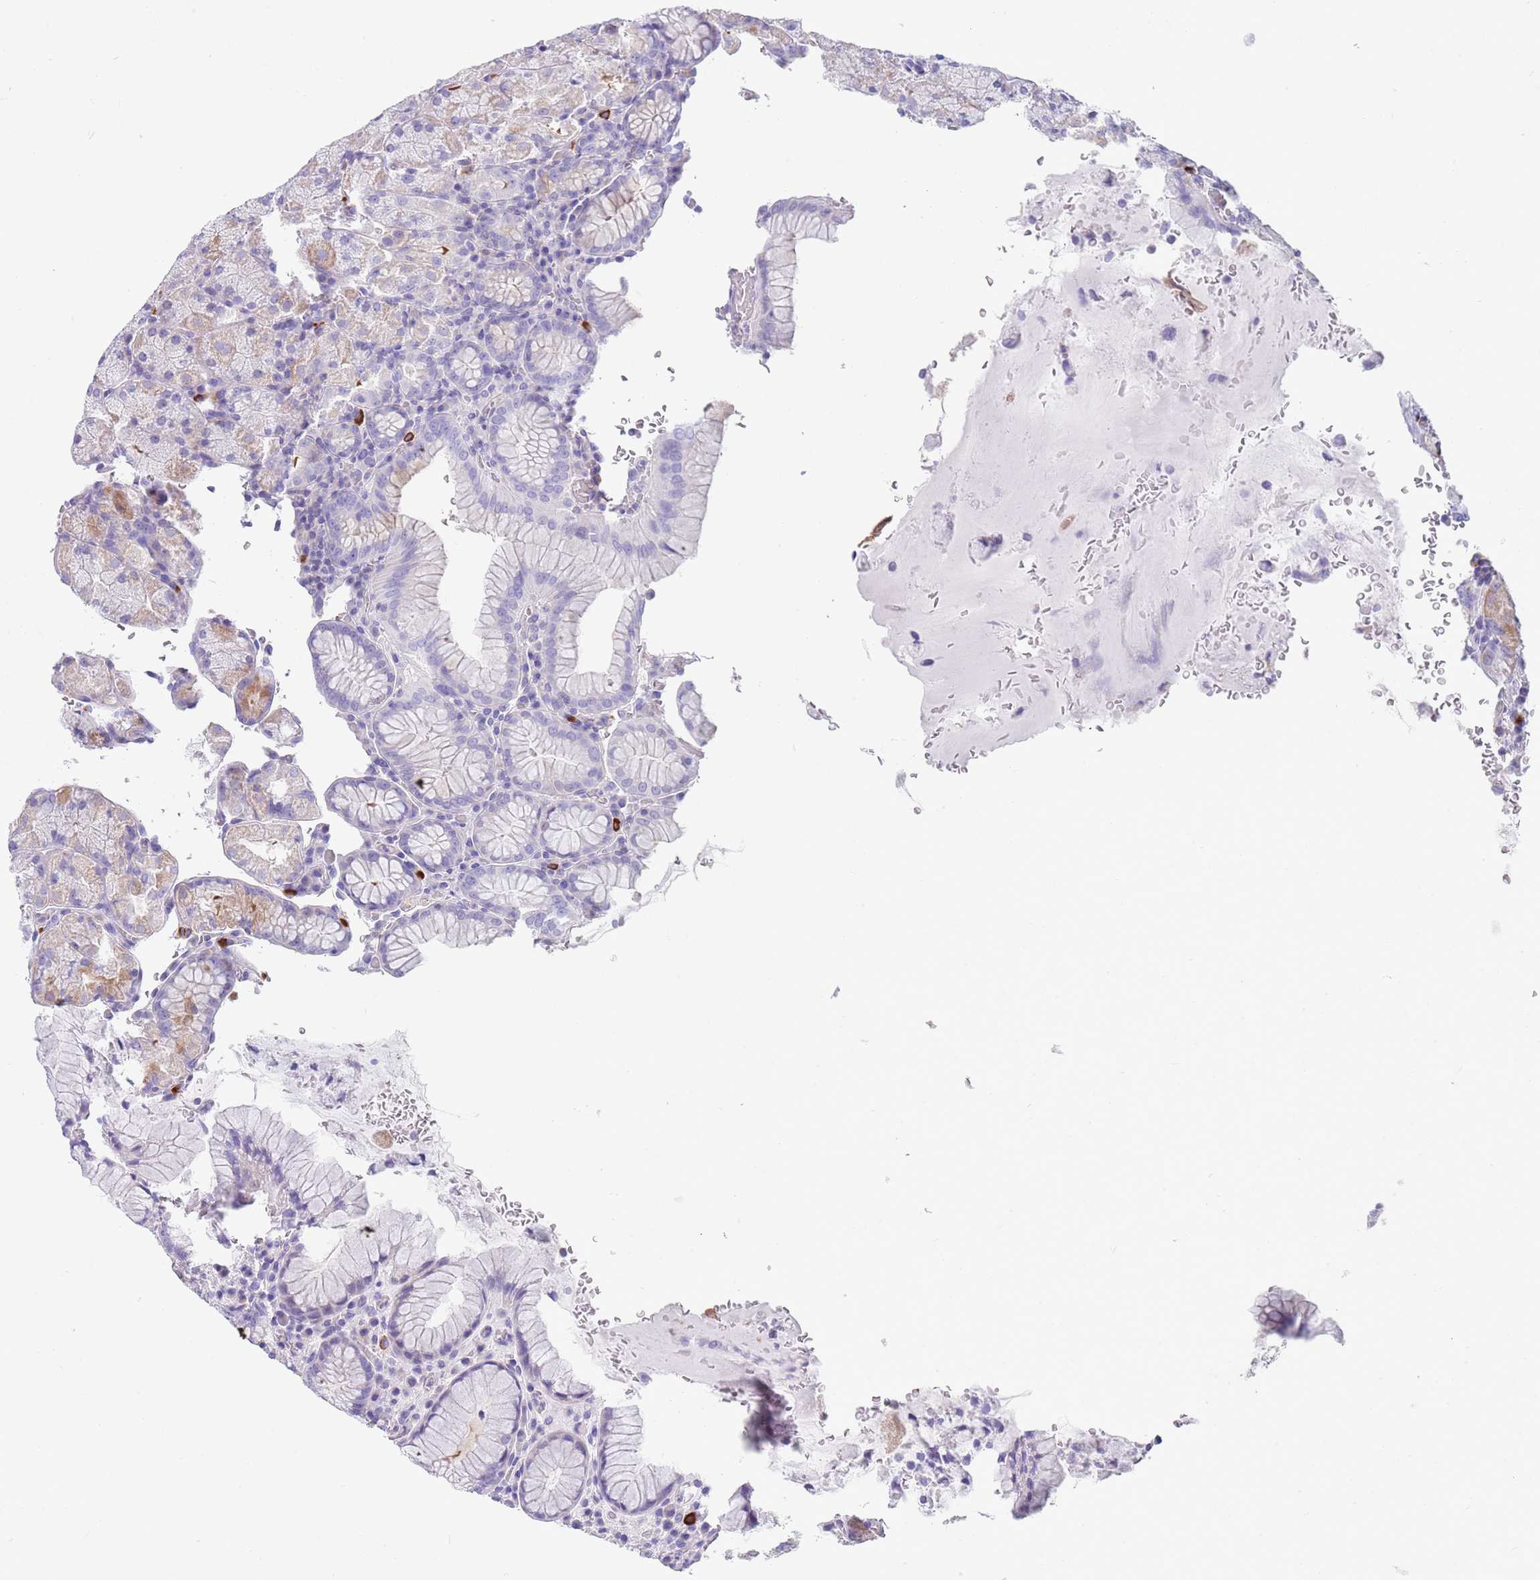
{"staining": {"intensity": "moderate", "quantity": "<25%", "location": "cytoplasmic/membranous"}, "tissue": "stomach", "cell_type": "Glandular cells", "image_type": "normal", "snomed": [{"axis": "morphology", "description": "Normal tissue, NOS"}, {"axis": "topography", "description": "Stomach, upper"}, {"axis": "topography", "description": "Stomach, lower"}], "caption": "Protein staining shows moderate cytoplasmic/membranous expression in approximately <25% of glandular cells in unremarkable stomach. Immunohistochemistry (ihc) stains the protein in brown and the nuclei are stained blue.", "gene": "CPXM2", "patient": {"sex": "male", "age": 80}}